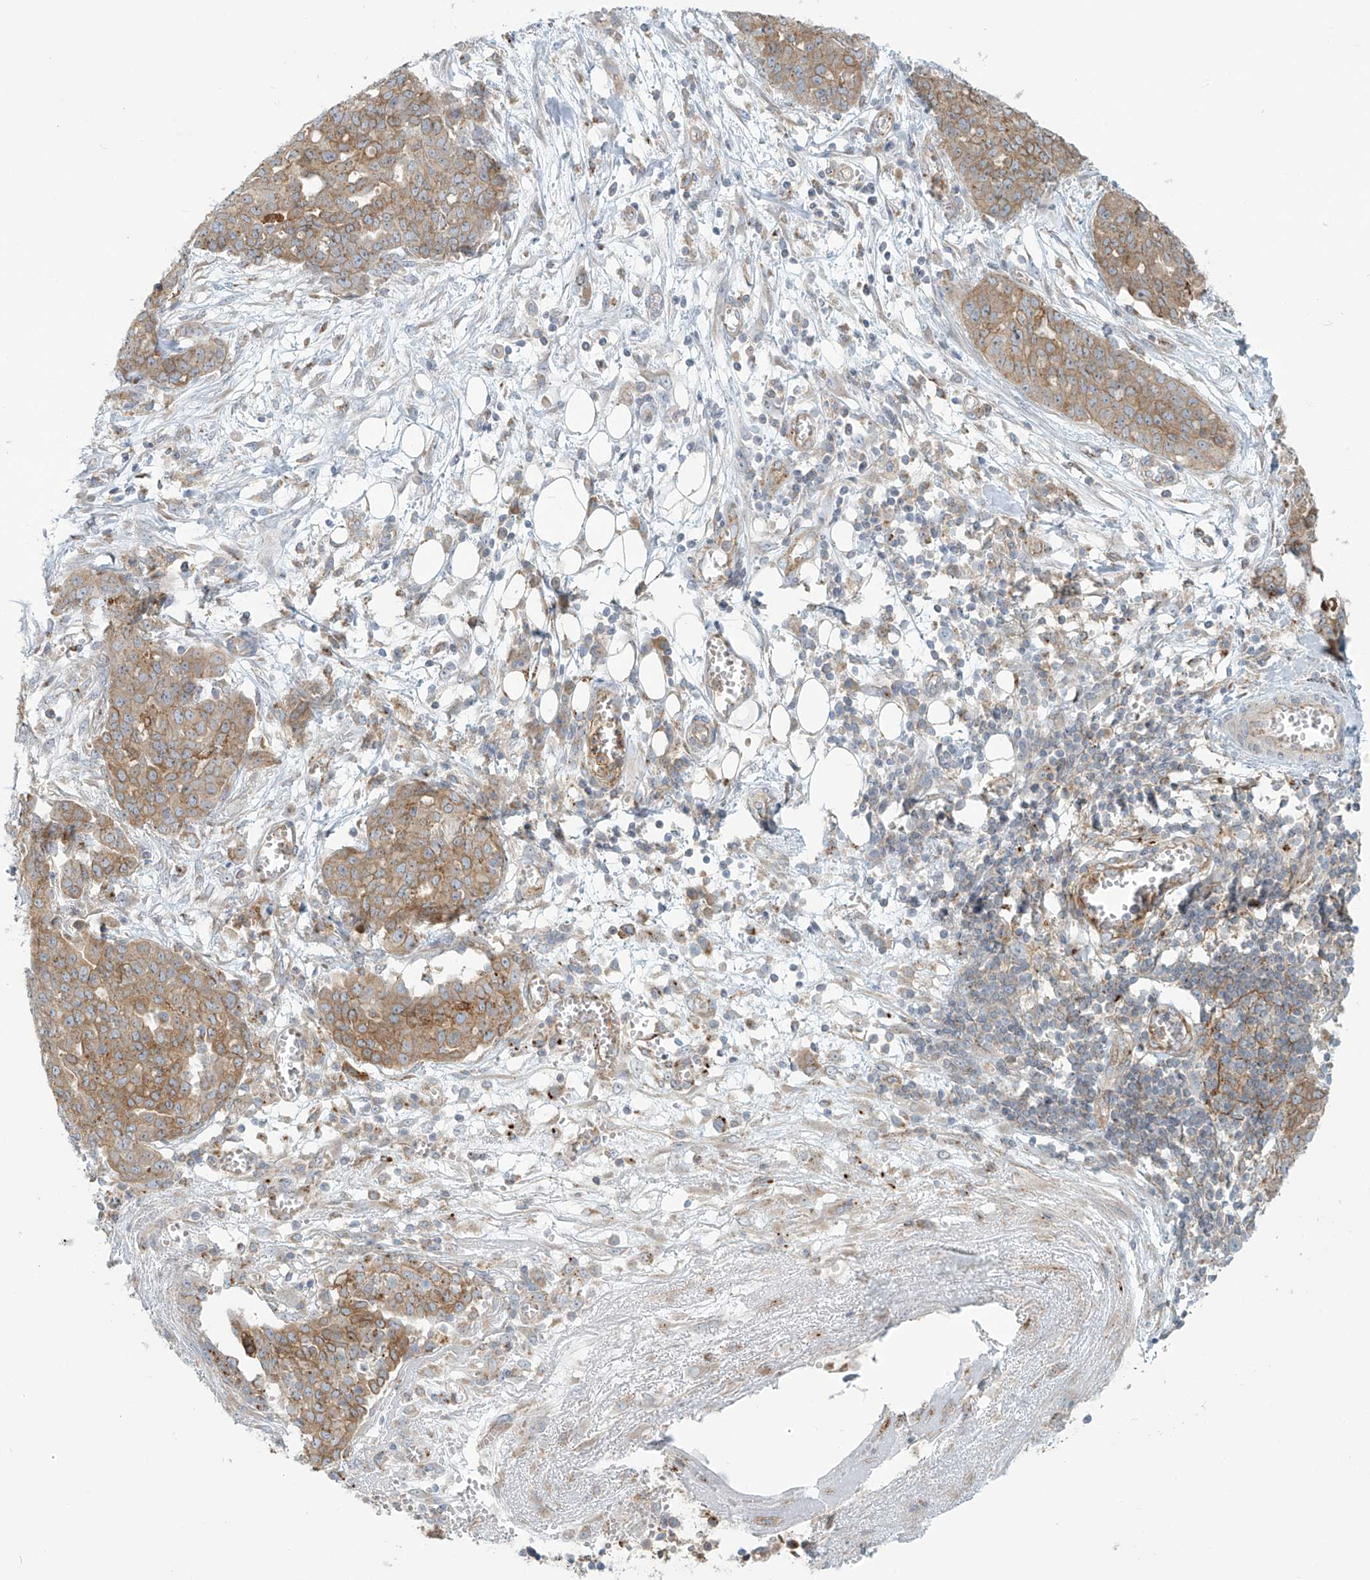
{"staining": {"intensity": "moderate", "quantity": ">75%", "location": "cytoplasmic/membranous"}, "tissue": "ovarian cancer", "cell_type": "Tumor cells", "image_type": "cancer", "snomed": [{"axis": "morphology", "description": "Cystadenocarcinoma, serous, NOS"}, {"axis": "topography", "description": "Soft tissue"}, {"axis": "topography", "description": "Ovary"}], "caption": "A brown stain highlights moderate cytoplasmic/membranous positivity of a protein in ovarian serous cystadenocarcinoma tumor cells.", "gene": "LZTS3", "patient": {"sex": "female", "age": 57}}